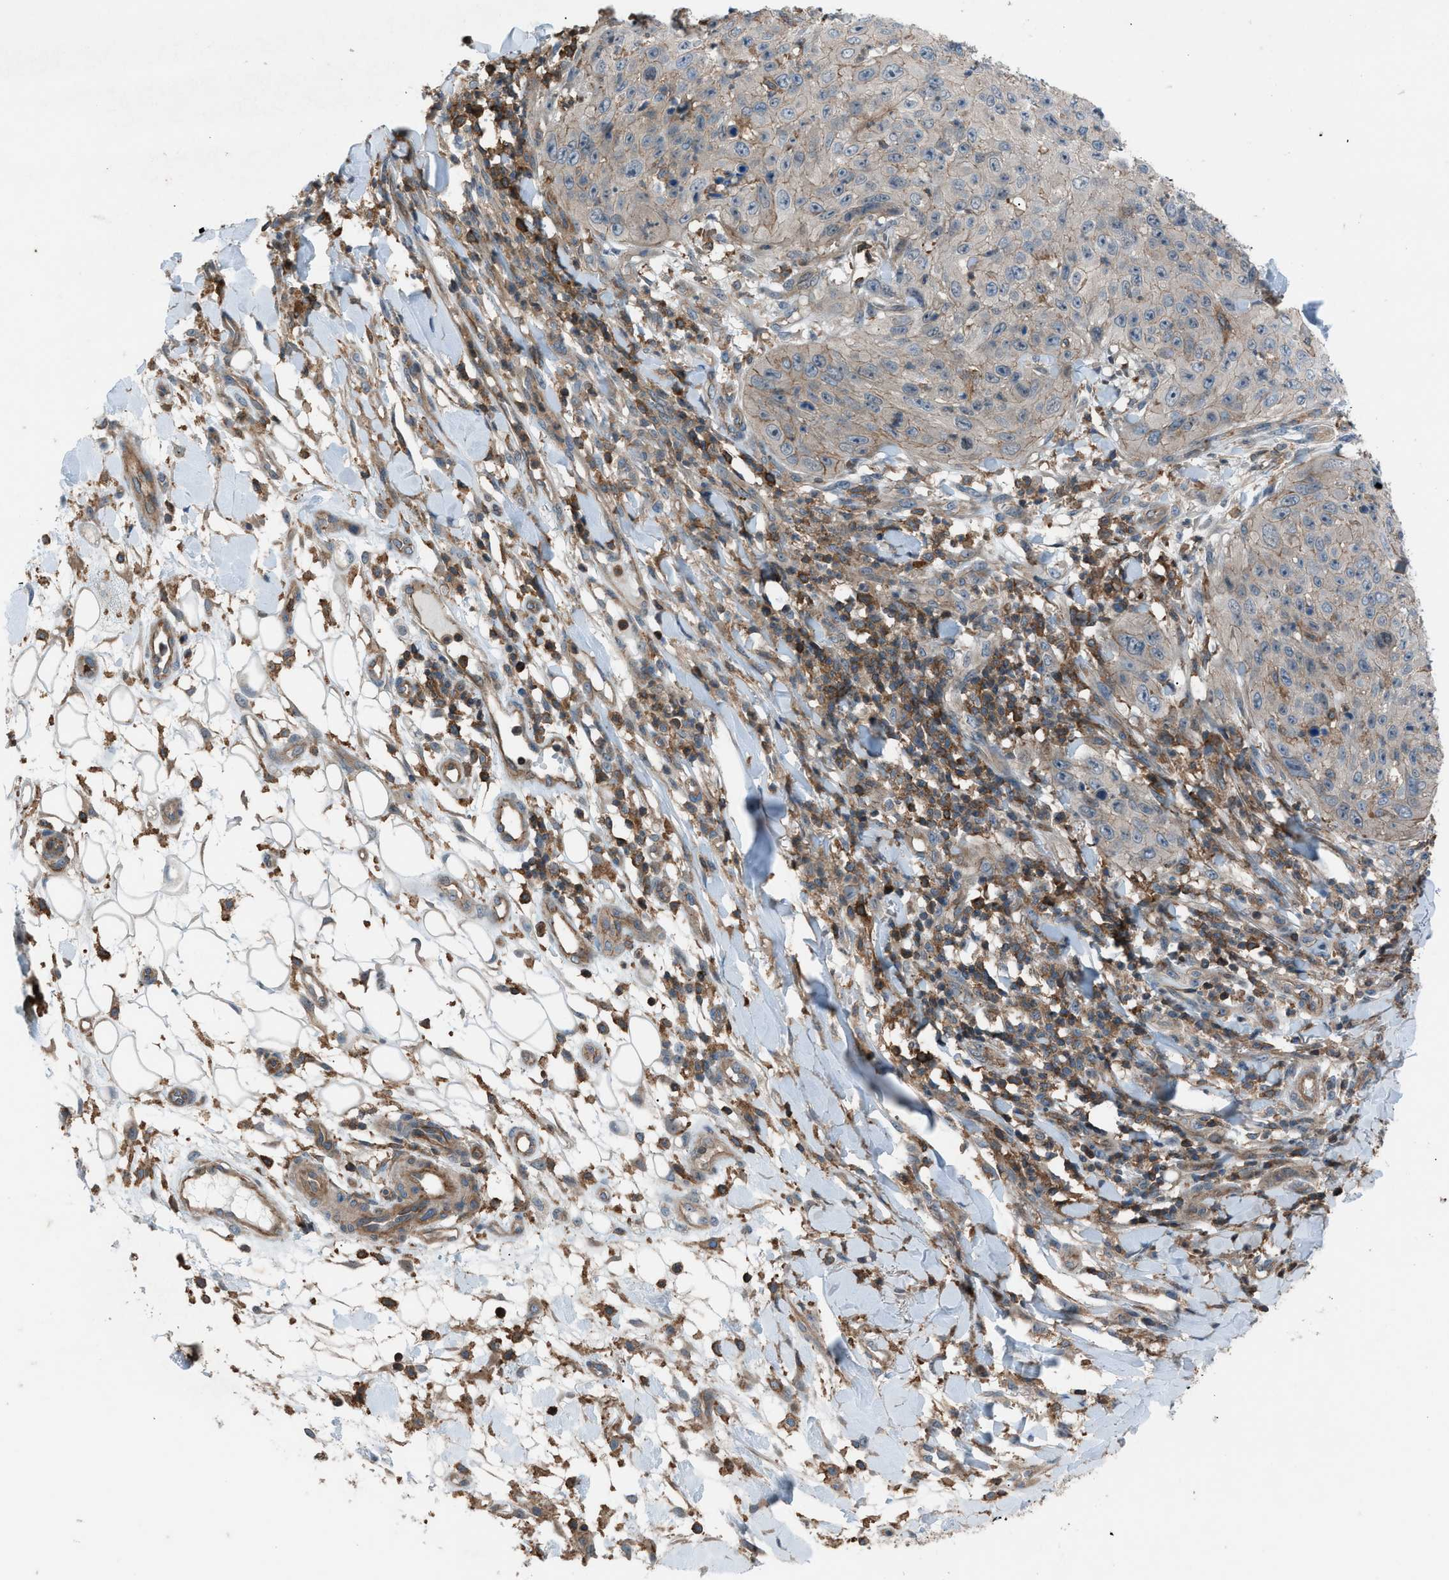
{"staining": {"intensity": "weak", "quantity": "<25%", "location": "cytoplasmic/membranous"}, "tissue": "skin cancer", "cell_type": "Tumor cells", "image_type": "cancer", "snomed": [{"axis": "morphology", "description": "Squamous cell carcinoma, NOS"}, {"axis": "topography", "description": "Skin"}], "caption": "Protein analysis of skin cancer reveals no significant staining in tumor cells.", "gene": "DYRK1A", "patient": {"sex": "female", "age": 80}}